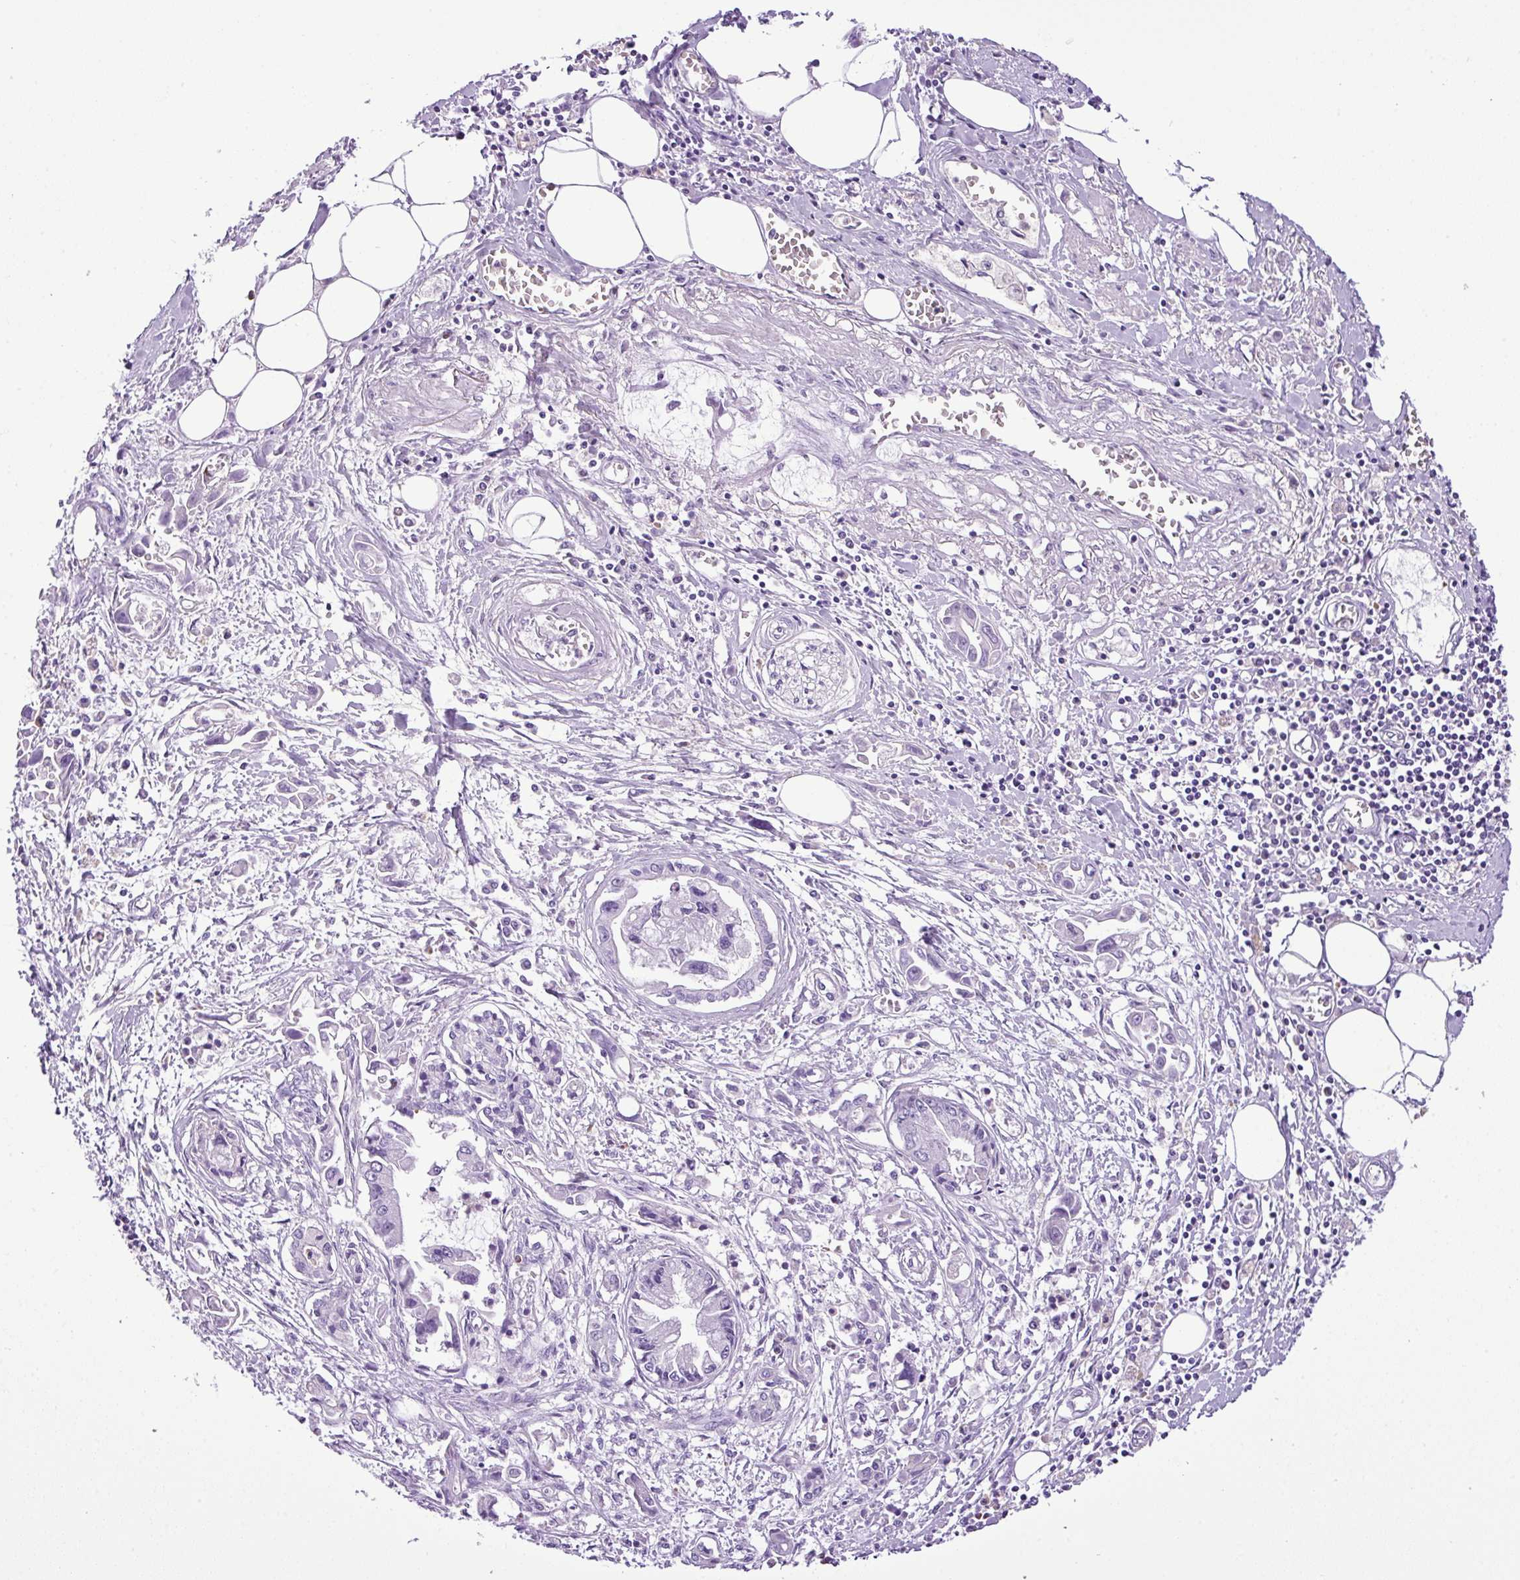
{"staining": {"intensity": "negative", "quantity": "none", "location": "none"}, "tissue": "pancreatic cancer", "cell_type": "Tumor cells", "image_type": "cancer", "snomed": [{"axis": "morphology", "description": "Adenocarcinoma, NOS"}, {"axis": "topography", "description": "Pancreas"}], "caption": "An image of pancreatic cancer (adenocarcinoma) stained for a protein exhibits no brown staining in tumor cells.", "gene": "HTR3E", "patient": {"sex": "male", "age": 84}}